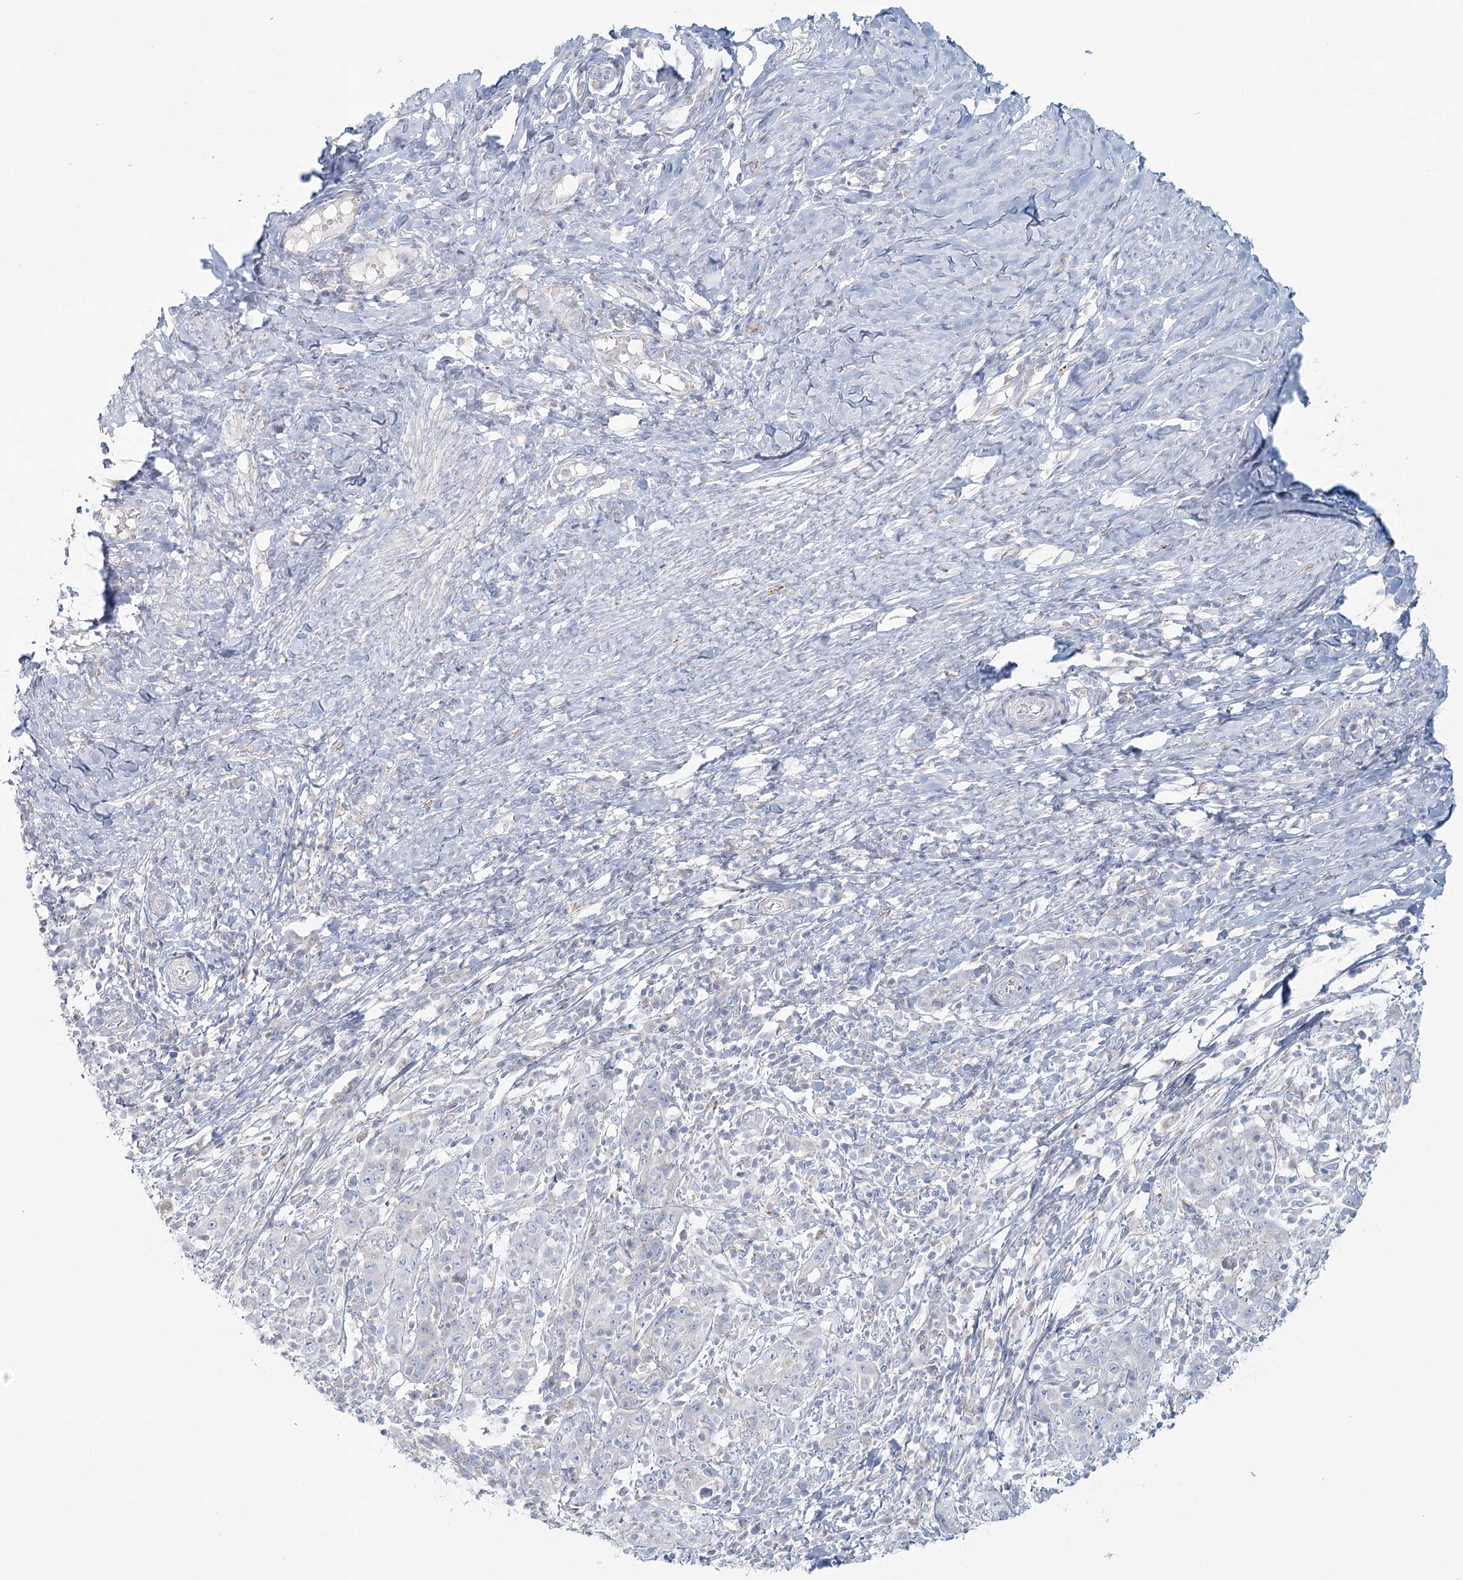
{"staining": {"intensity": "negative", "quantity": "none", "location": "none"}, "tissue": "cervical cancer", "cell_type": "Tumor cells", "image_type": "cancer", "snomed": [{"axis": "morphology", "description": "Squamous cell carcinoma, NOS"}, {"axis": "topography", "description": "Cervix"}], "caption": "This is a image of immunohistochemistry staining of cervical cancer (squamous cell carcinoma), which shows no positivity in tumor cells. Brightfield microscopy of IHC stained with DAB (brown) and hematoxylin (blue), captured at high magnification.", "gene": "BPHL", "patient": {"sex": "female", "age": 46}}